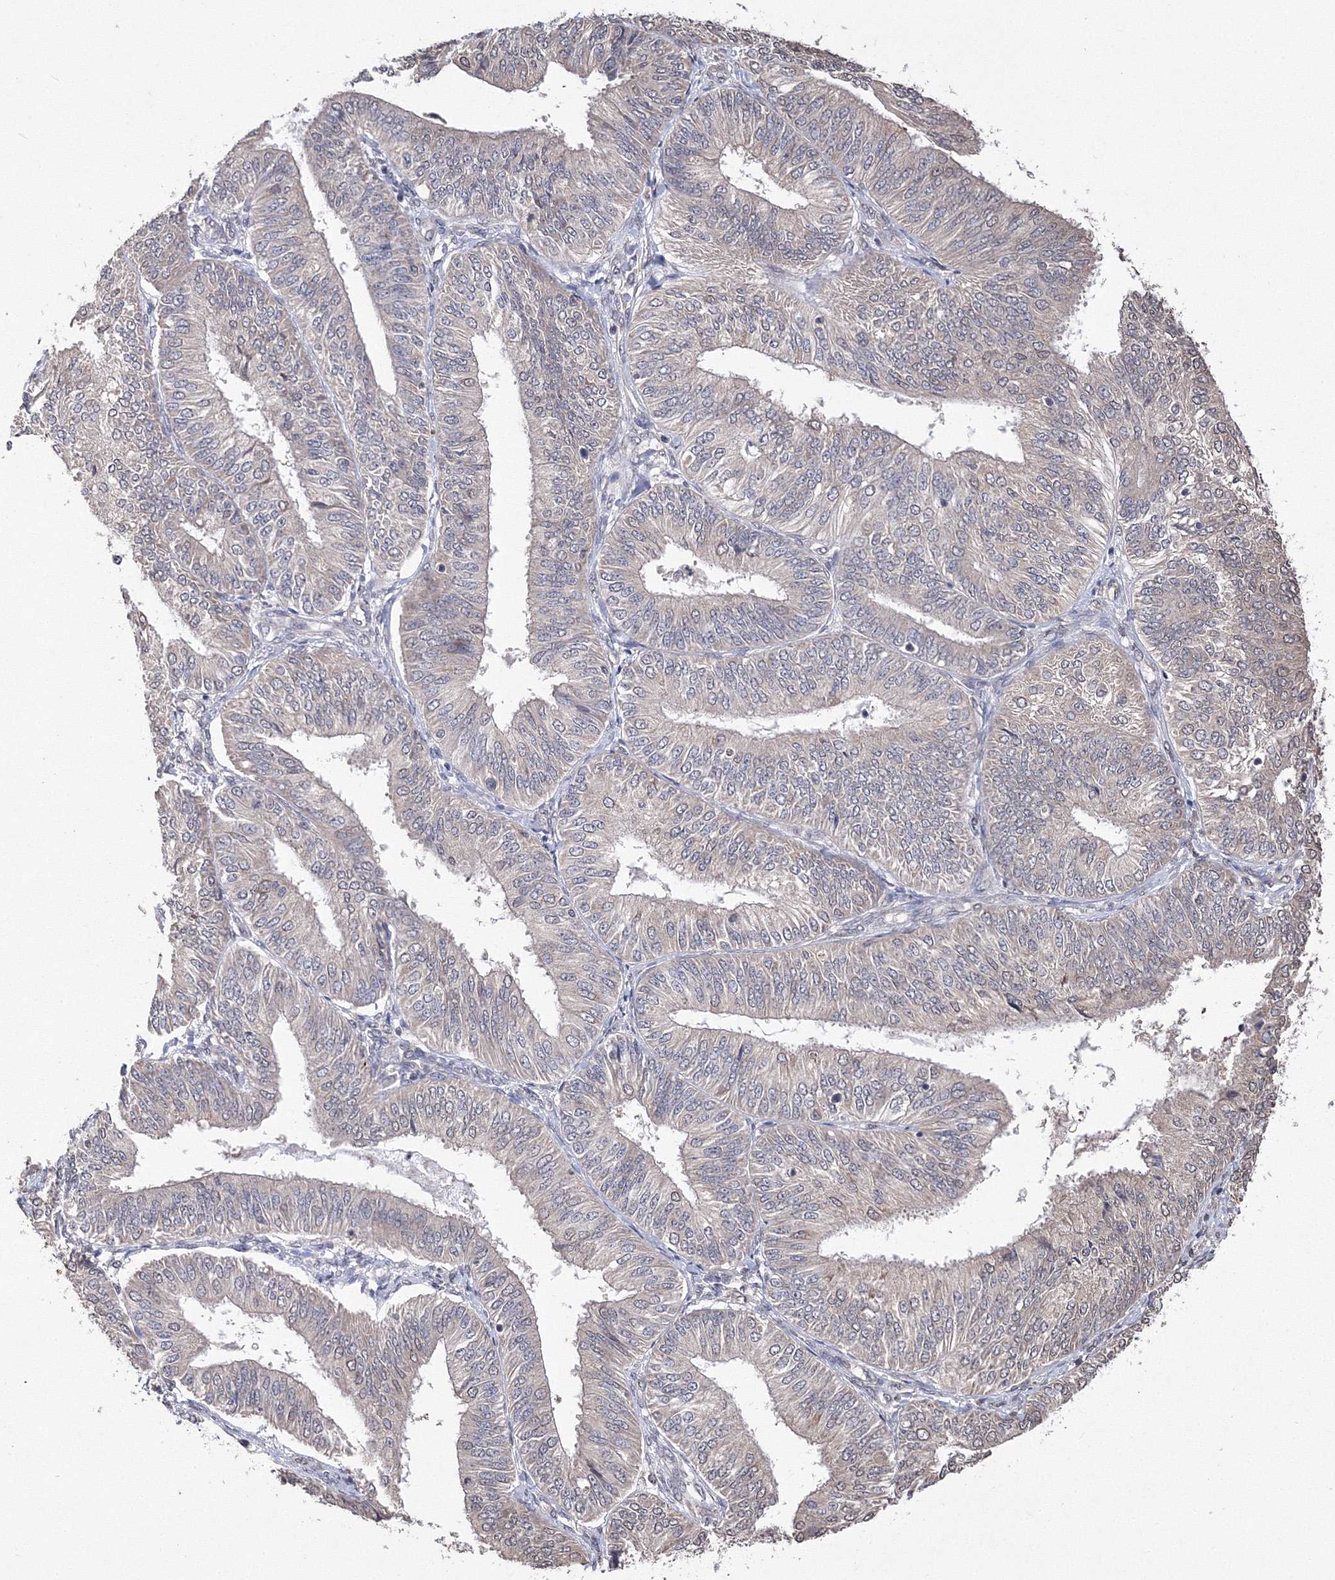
{"staining": {"intensity": "negative", "quantity": "none", "location": "none"}, "tissue": "endometrial cancer", "cell_type": "Tumor cells", "image_type": "cancer", "snomed": [{"axis": "morphology", "description": "Adenocarcinoma, NOS"}, {"axis": "topography", "description": "Endometrium"}], "caption": "This is an immunohistochemistry (IHC) image of human endometrial cancer. There is no expression in tumor cells.", "gene": "GPN1", "patient": {"sex": "female", "age": 58}}